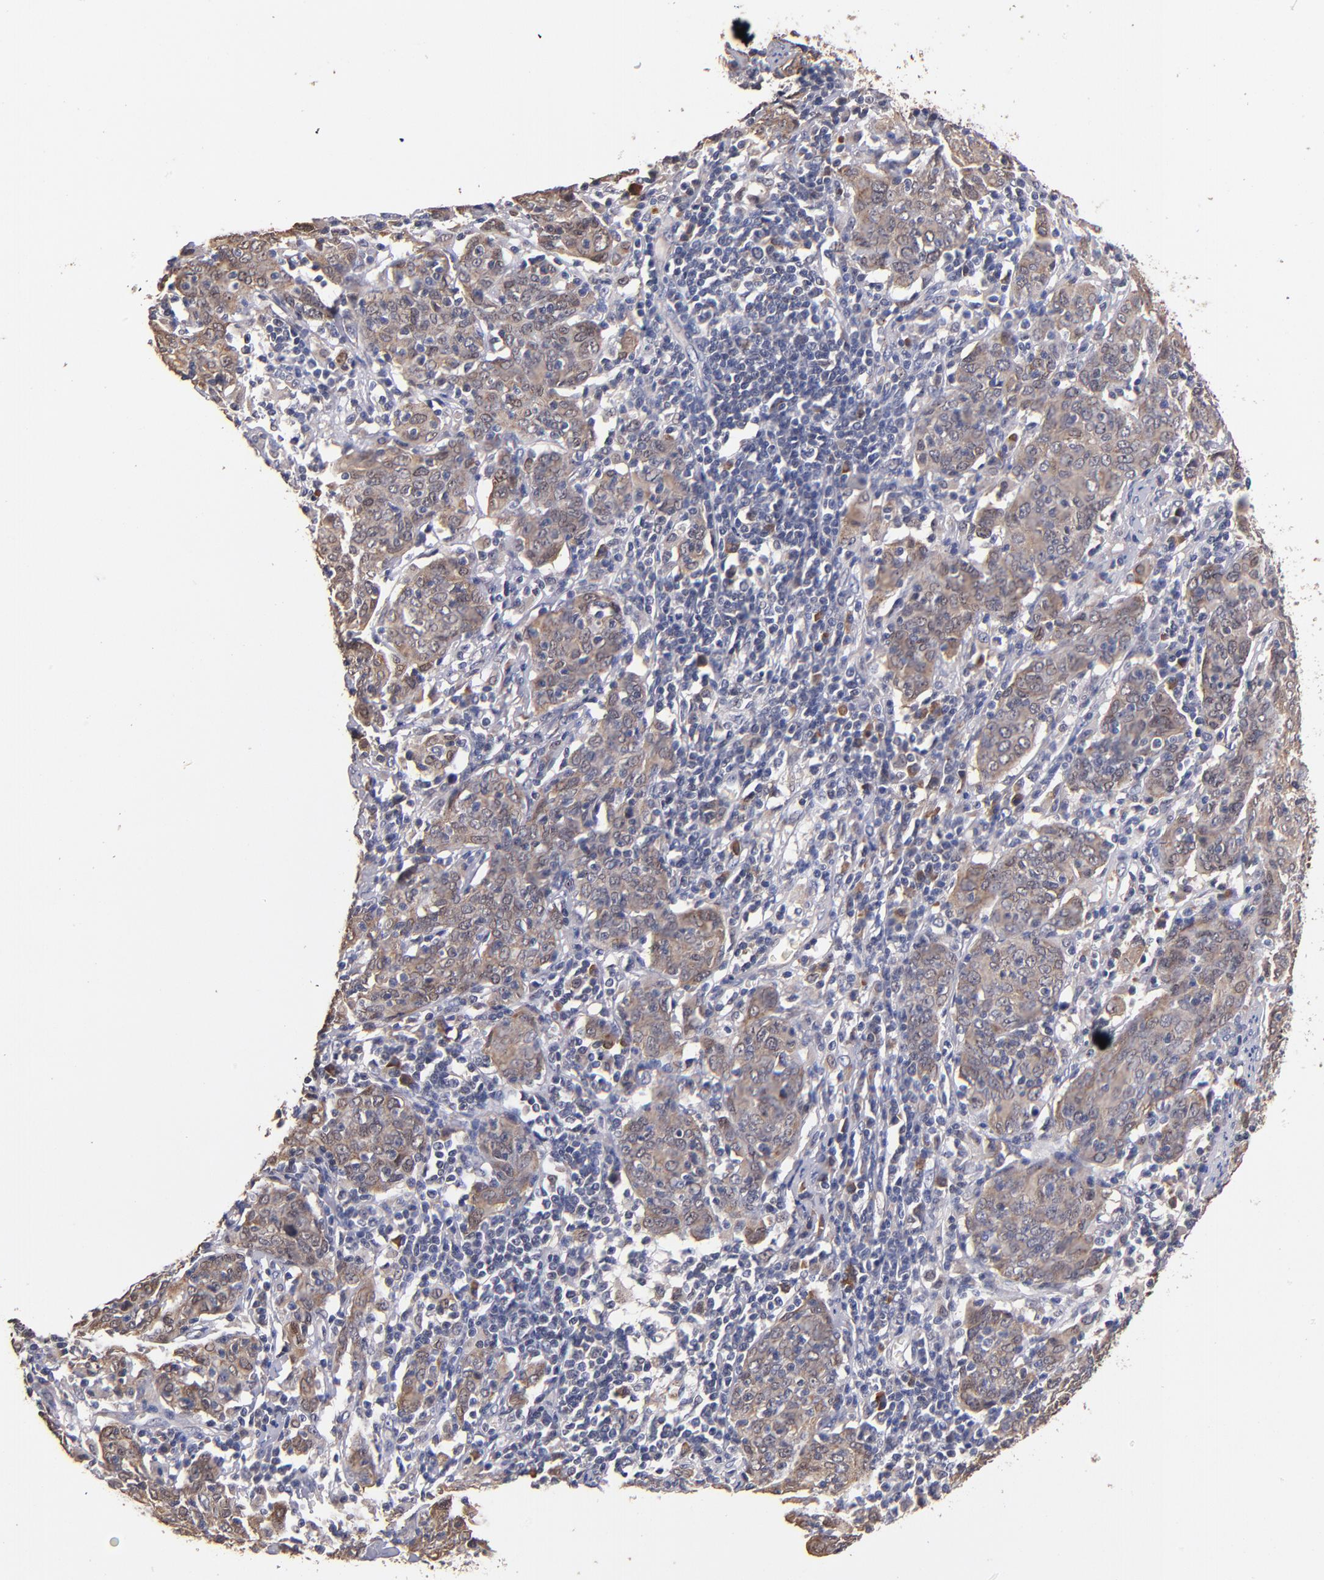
{"staining": {"intensity": "weak", "quantity": ">75%", "location": "cytoplasmic/membranous"}, "tissue": "cervical cancer", "cell_type": "Tumor cells", "image_type": "cancer", "snomed": [{"axis": "morphology", "description": "Normal tissue, NOS"}, {"axis": "morphology", "description": "Squamous cell carcinoma, NOS"}, {"axis": "topography", "description": "Cervix"}], "caption": "Cervical cancer (squamous cell carcinoma) stained with immunohistochemistry exhibits weak cytoplasmic/membranous expression in approximately >75% of tumor cells. Using DAB (brown) and hematoxylin (blue) stains, captured at high magnification using brightfield microscopy.", "gene": "TTLL12", "patient": {"sex": "female", "age": 67}}